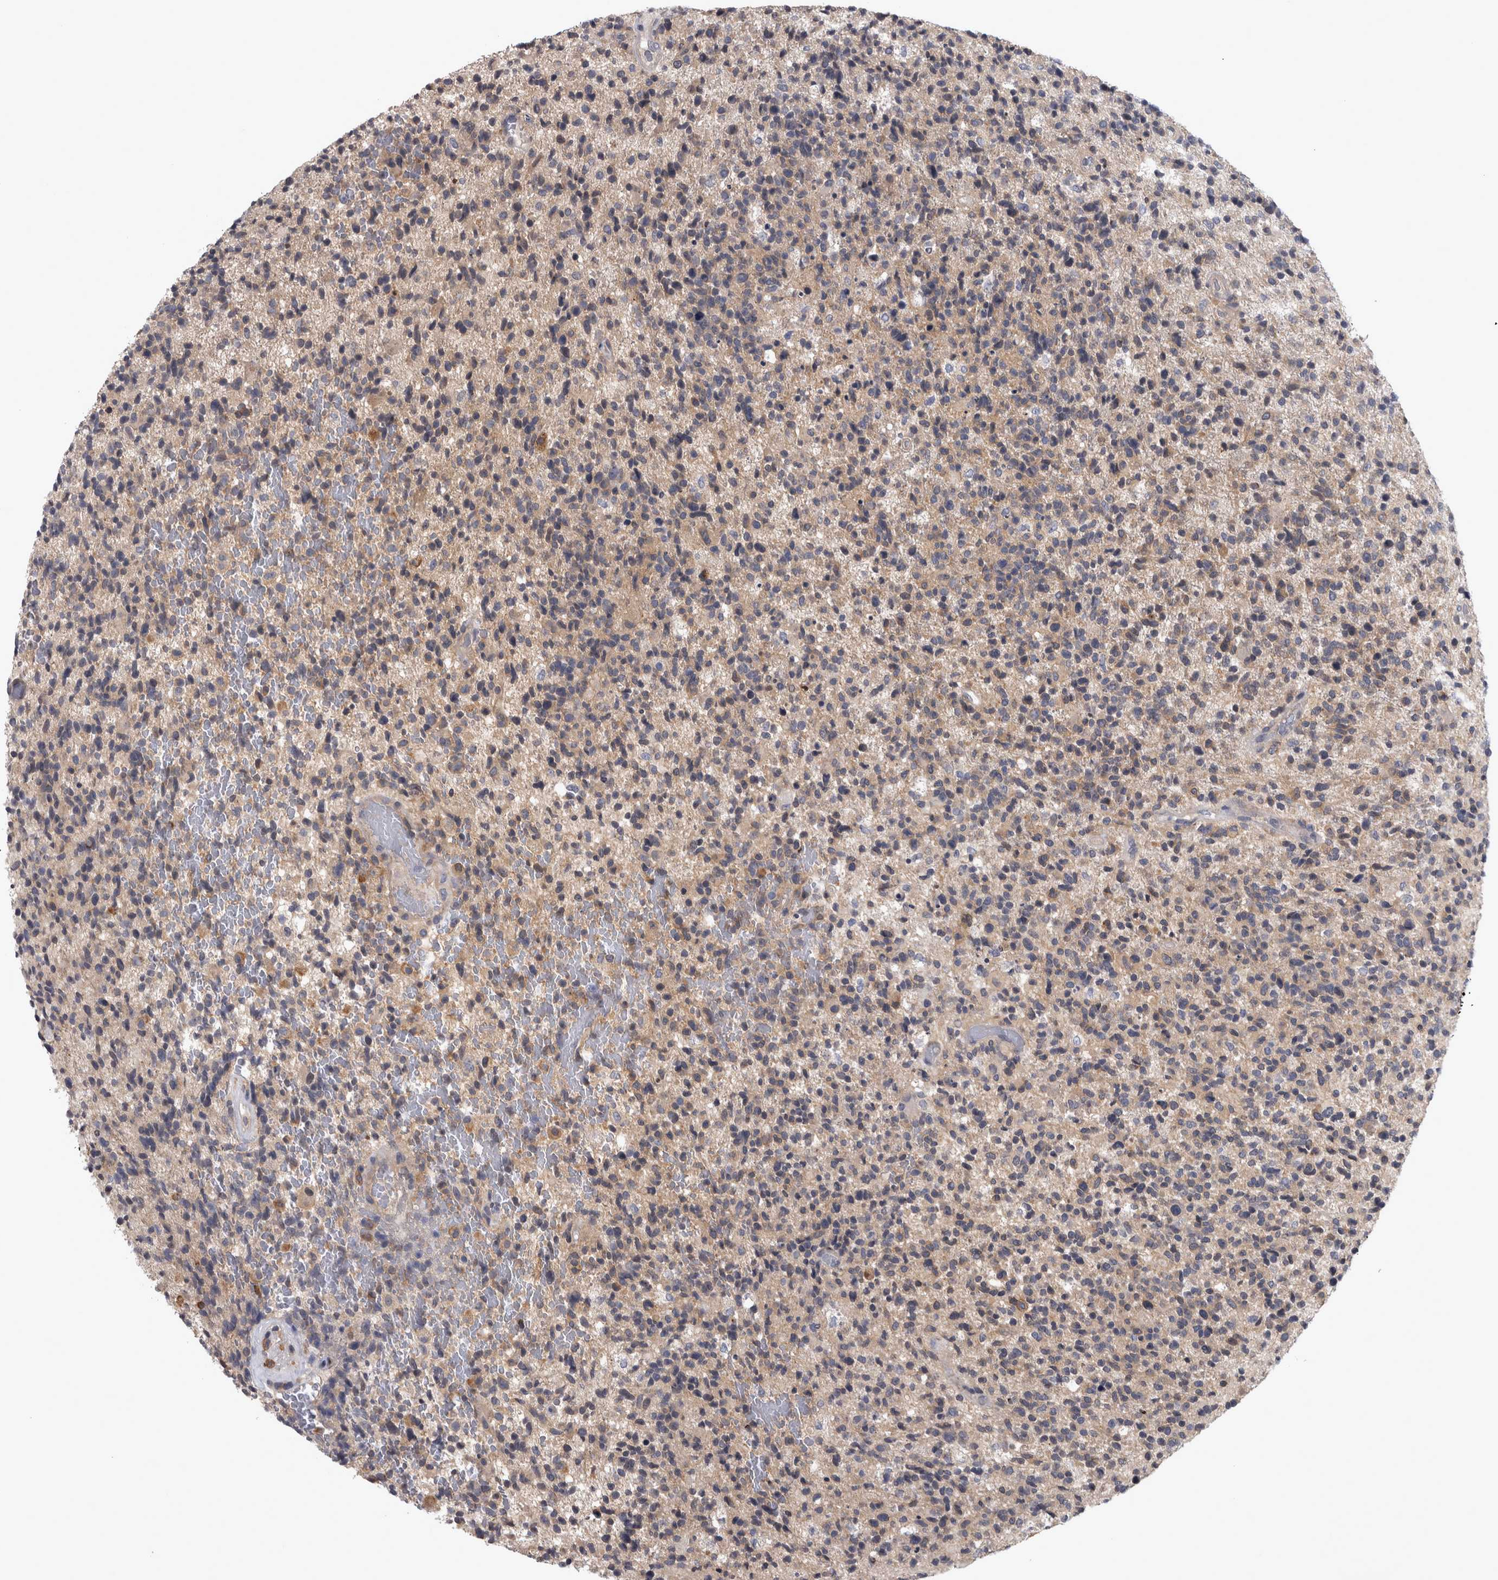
{"staining": {"intensity": "weak", "quantity": "<25%", "location": "cytoplasmic/membranous"}, "tissue": "glioma", "cell_type": "Tumor cells", "image_type": "cancer", "snomed": [{"axis": "morphology", "description": "Glioma, malignant, High grade"}, {"axis": "topography", "description": "Brain"}], "caption": "Immunohistochemistry (IHC) micrograph of human glioma stained for a protein (brown), which reveals no expression in tumor cells. The staining was performed using DAB (3,3'-diaminobenzidine) to visualize the protein expression in brown, while the nuclei were stained in blue with hematoxylin (Magnification: 20x).", "gene": "PRKCI", "patient": {"sex": "male", "age": 72}}